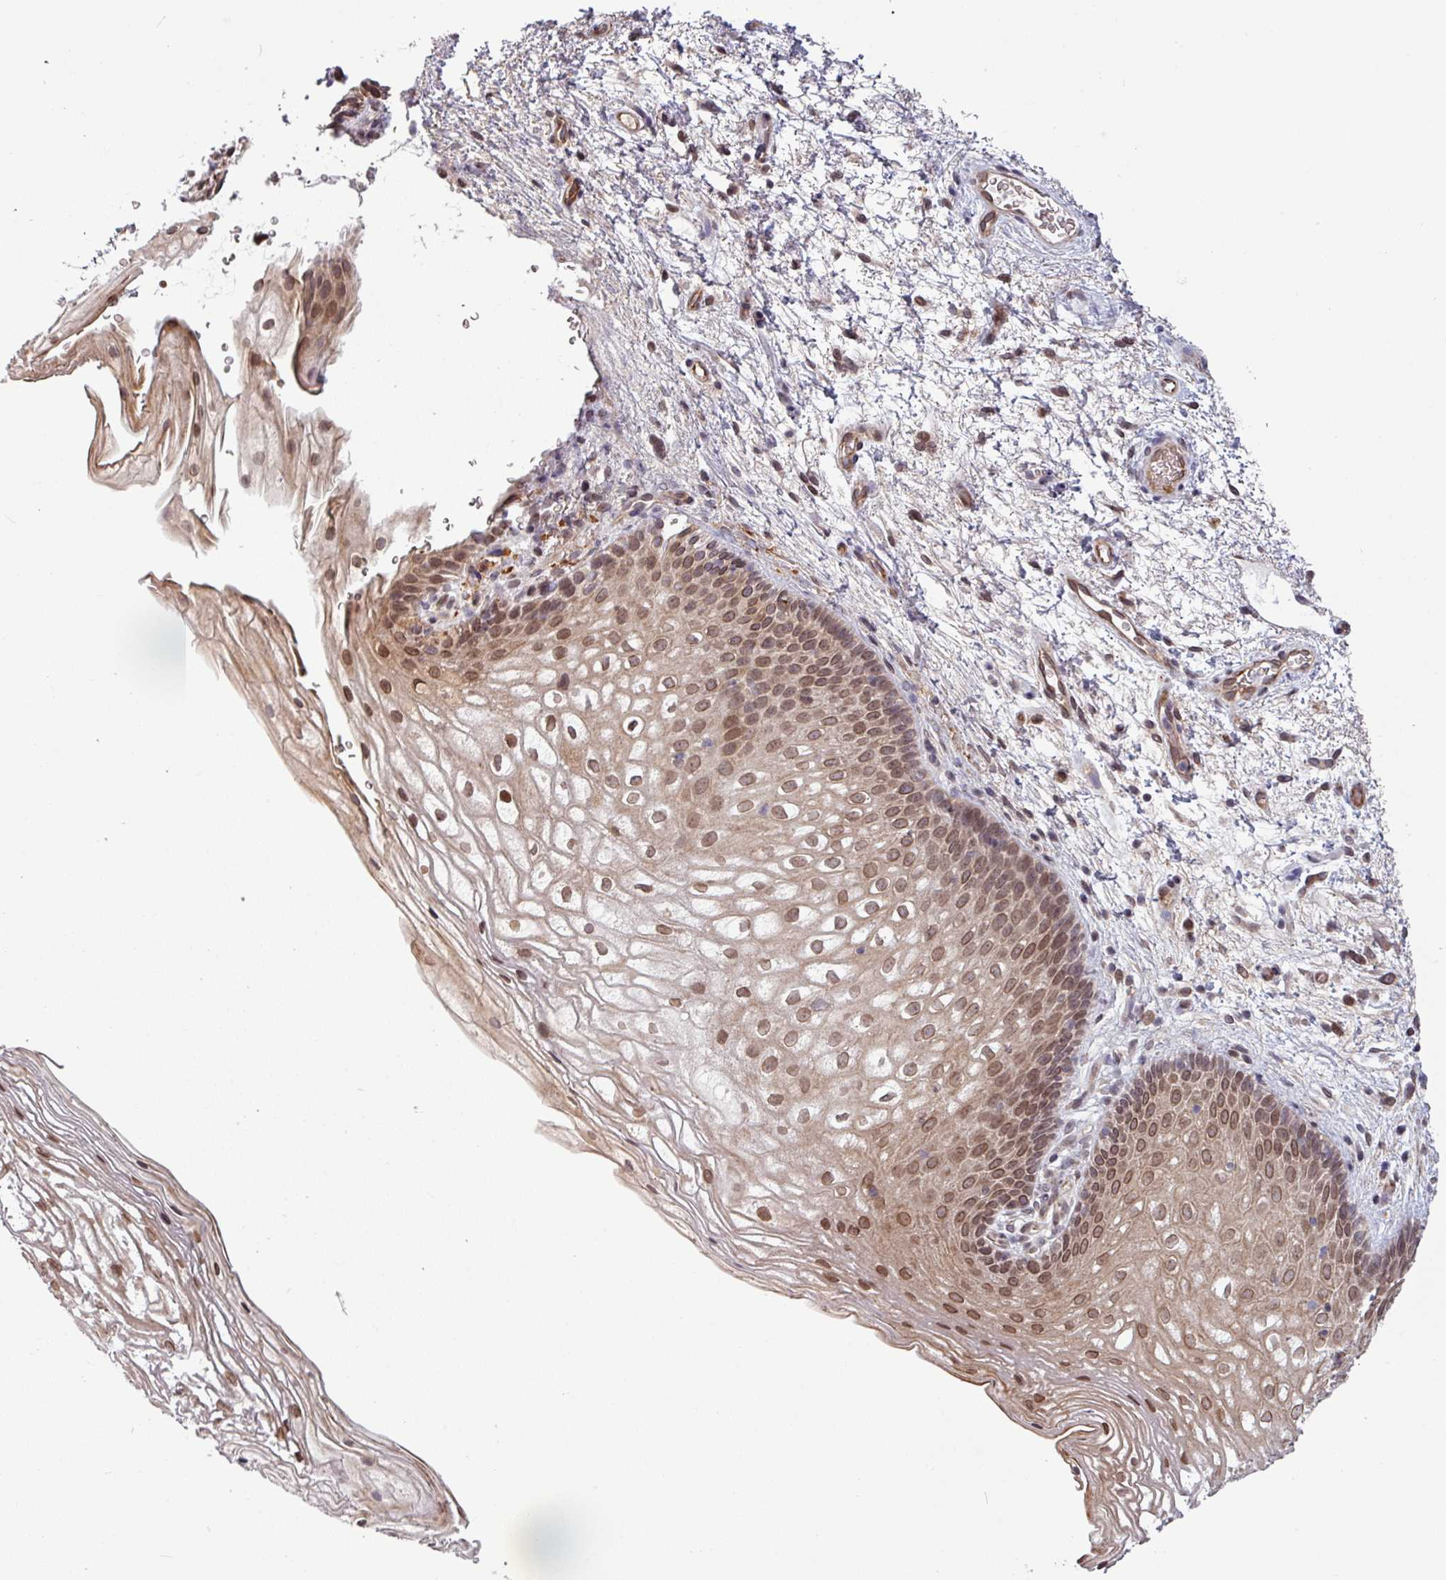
{"staining": {"intensity": "moderate", "quantity": ">75%", "location": "nuclear"}, "tissue": "vagina", "cell_type": "Squamous epithelial cells", "image_type": "normal", "snomed": [{"axis": "morphology", "description": "Normal tissue, NOS"}, {"axis": "topography", "description": "Vagina"}], "caption": "This histopathology image displays immunohistochemistry (IHC) staining of normal human vagina, with medium moderate nuclear positivity in approximately >75% of squamous epithelial cells.", "gene": "RBM4B", "patient": {"sex": "female", "age": 47}}